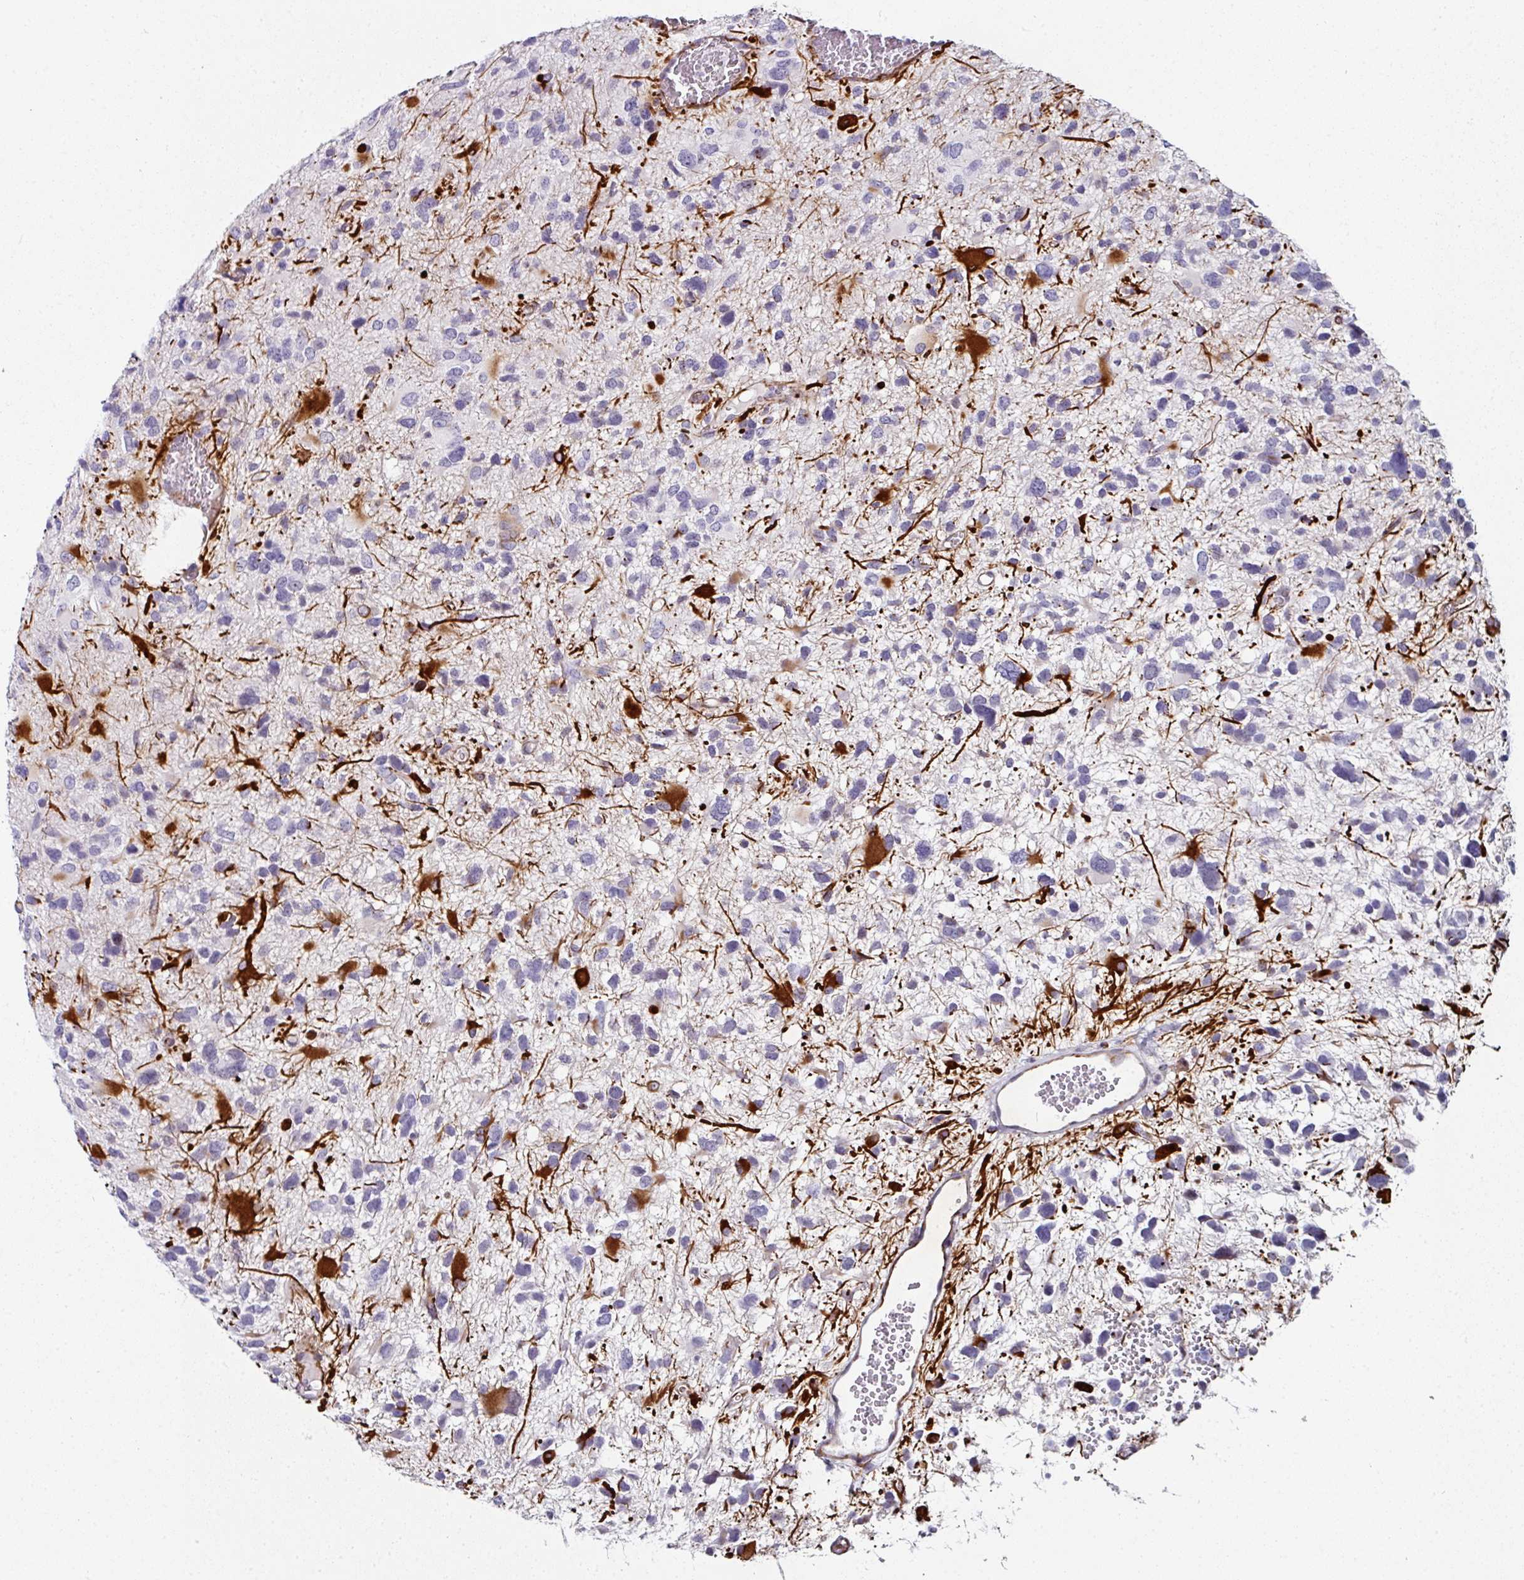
{"staining": {"intensity": "negative", "quantity": "none", "location": "none"}, "tissue": "glioma", "cell_type": "Tumor cells", "image_type": "cancer", "snomed": [{"axis": "morphology", "description": "Glioma, malignant, High grade"}, {"axis": "topography", "description": "Brain"}], "caption": "Immunohistochemical staining of human malignant high-grade glioma reveals no significant expression in tumor cells. (DAB immunohistochemistry with hematoxylin counter stain).", "gene": "TMPRSS9", "patient": {"sex": "female", "age": 11}}